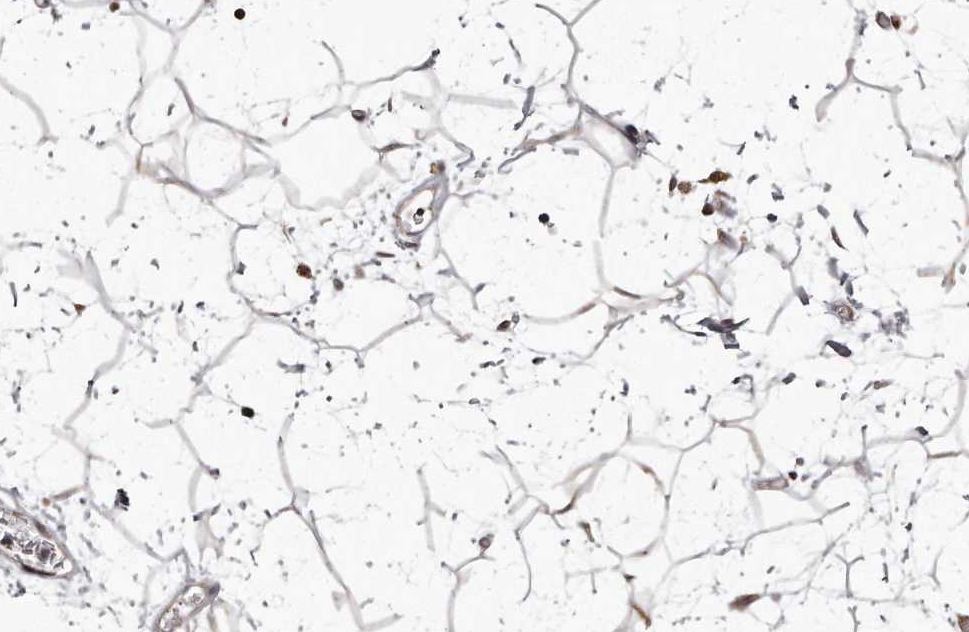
{"staining": {"intensity": "weak", "quantity": "25%-75%", "location": "cytoplasmic/membranous"}, "tissue": "adipose tissue", "cell_type": "Adipocytes", "image_type": "normal", "snomed": [{"axis": "morphology", "description": "Normal tissue, NOS"}, {"axis": "topography", "description": "Soft tissue"}], "caption": "Immunohistochemical staining of benign human adipose tissue reveals low levels of weak cytoplasmic/membranous expression in approximately 25%-75% of adipocytes. (Stains: DAB in brown, nuclei in blue, Microscopy: brightfield microscopy at high magnification).", "gene": "TRAPPC14", "patient": {"sex": "male", "age": 72}}